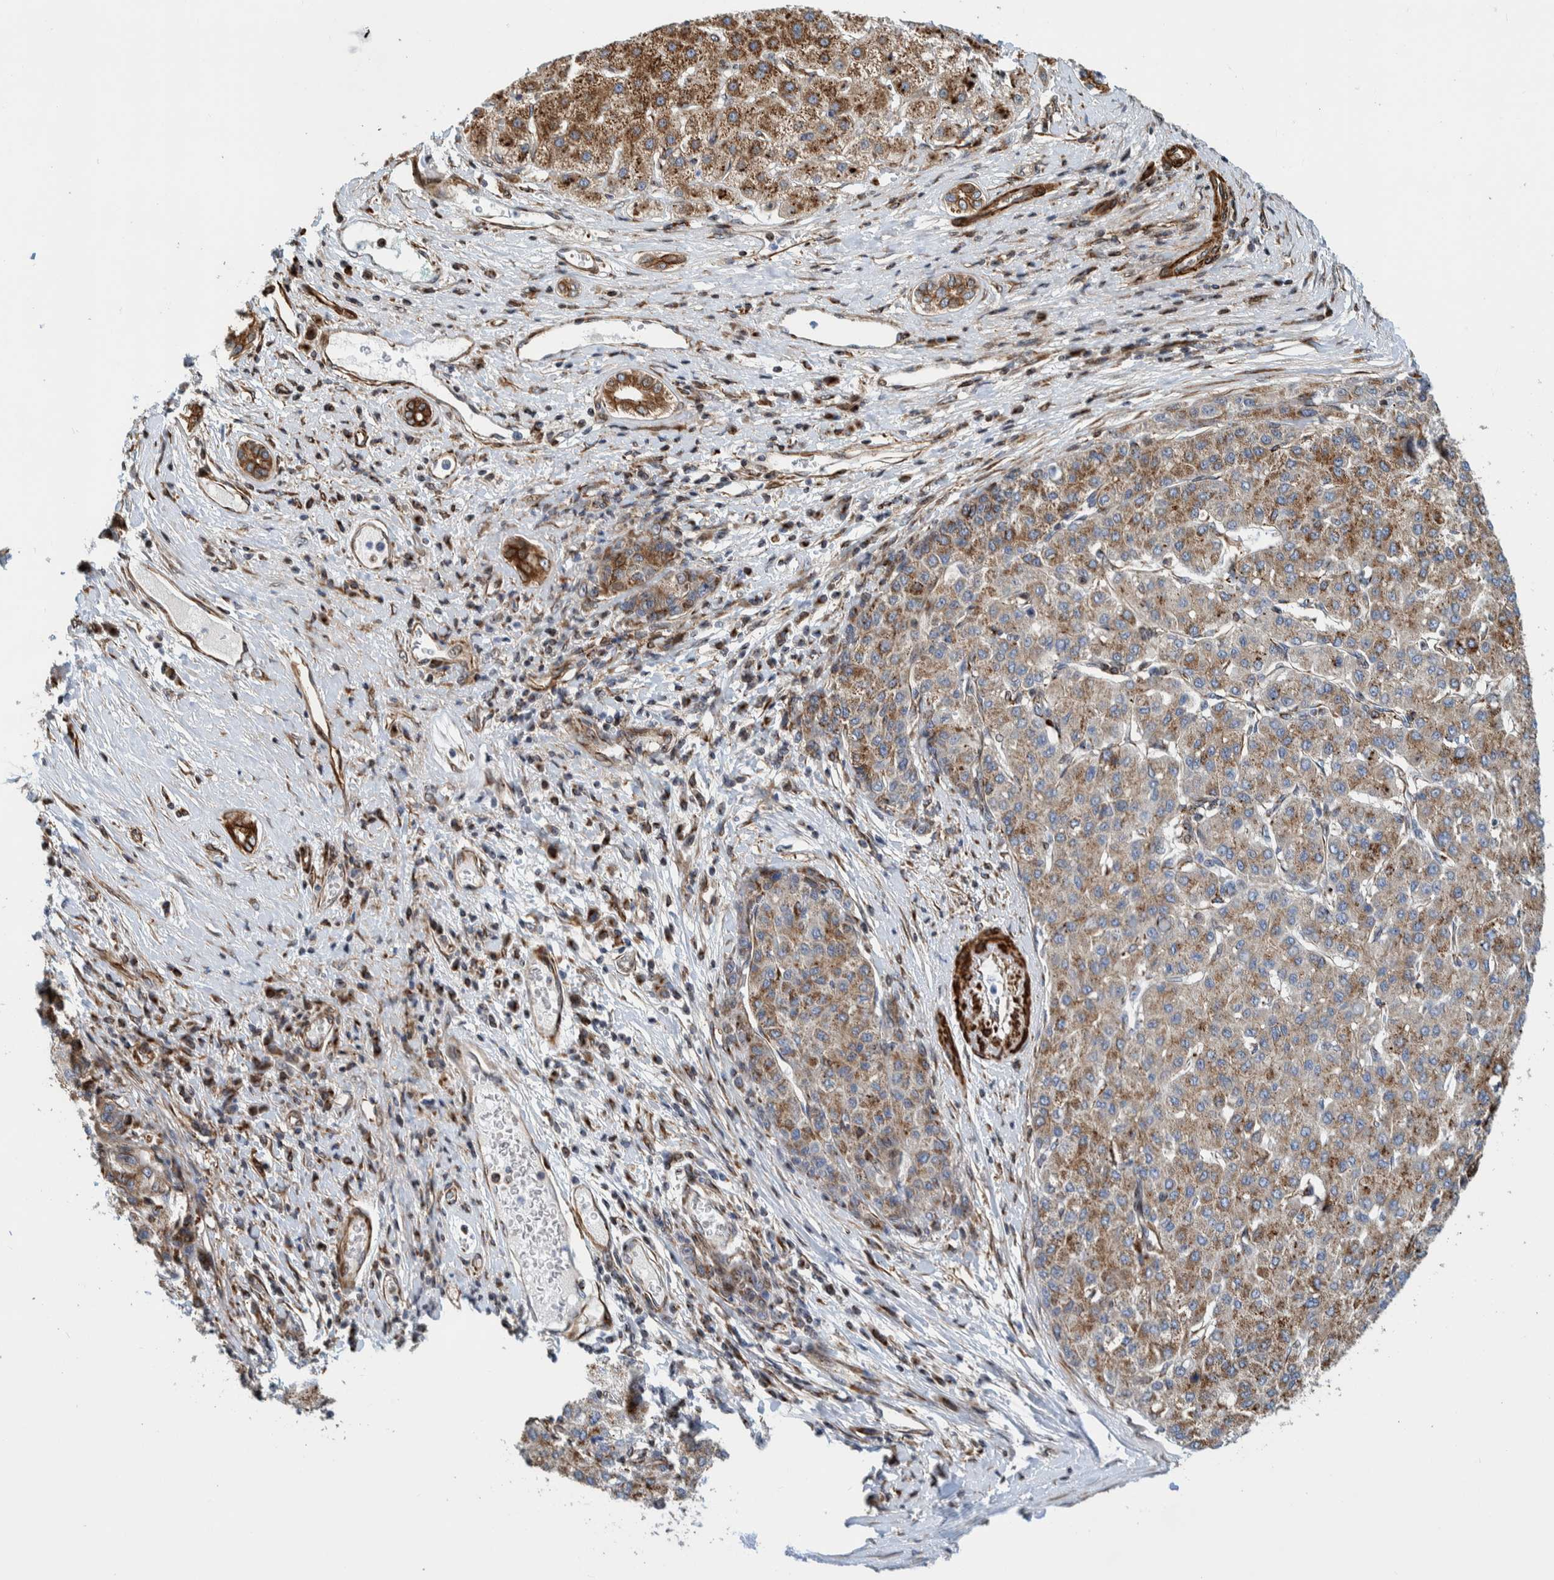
{"staining": {"intensity": "moderate", "quantity": ">75%", "location": "cytoplasmic/membranous"}, "tissue": "liver cancer", "cell_type": "Tumor cells", "image_type": "cancer", "snomed": [{"axis": "morphology", "description": "Carcinoma, Hepatocellular, NOS"}, {"axis": "topography", "description": "Liver"}], "caption": "Moderate cytoplasmic/membranous expression is seen in approximately >75% of tumor cells in hepatocellular carcinoma (liver).", "gene": "CCDC57", "patient": {"sex": "male", "age": 65}}